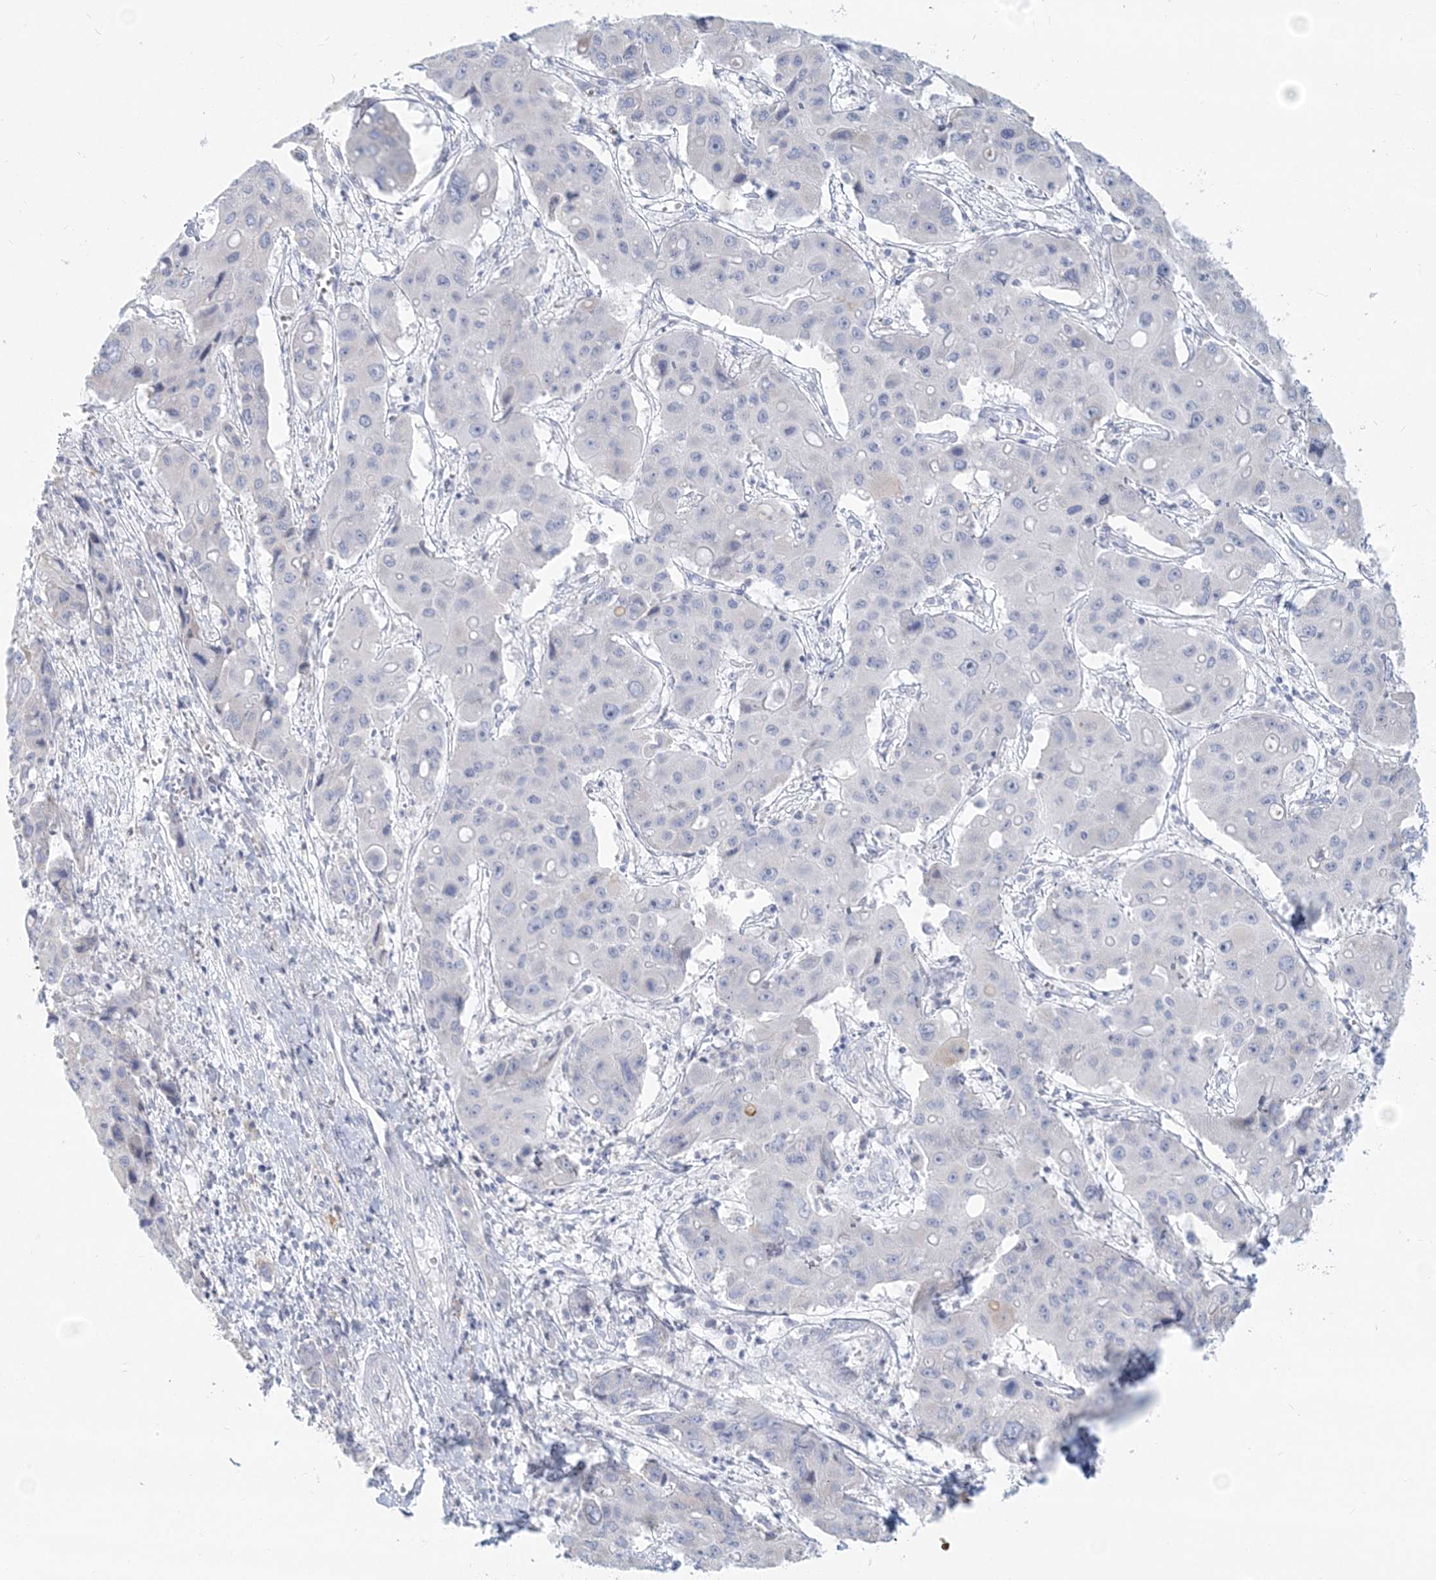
{"staining": {"intensity": "negative", "quantity": "none", "location": "none"}, "tissue": "liver cancer", "cell_type": "Tumor cells", "image_type": "cancer", "snomed": [{"axis": "morphology", "description": "Cholangiocarcinoma"}, {"axis": "topography", "description": "Liver"}], "caption": "The micrograph reveals no significant positivity in tumor cells of cholangiocarcinoma (liver).", "gene": "CSN1S1", "patient": {"sex": "male", "age": 67}}